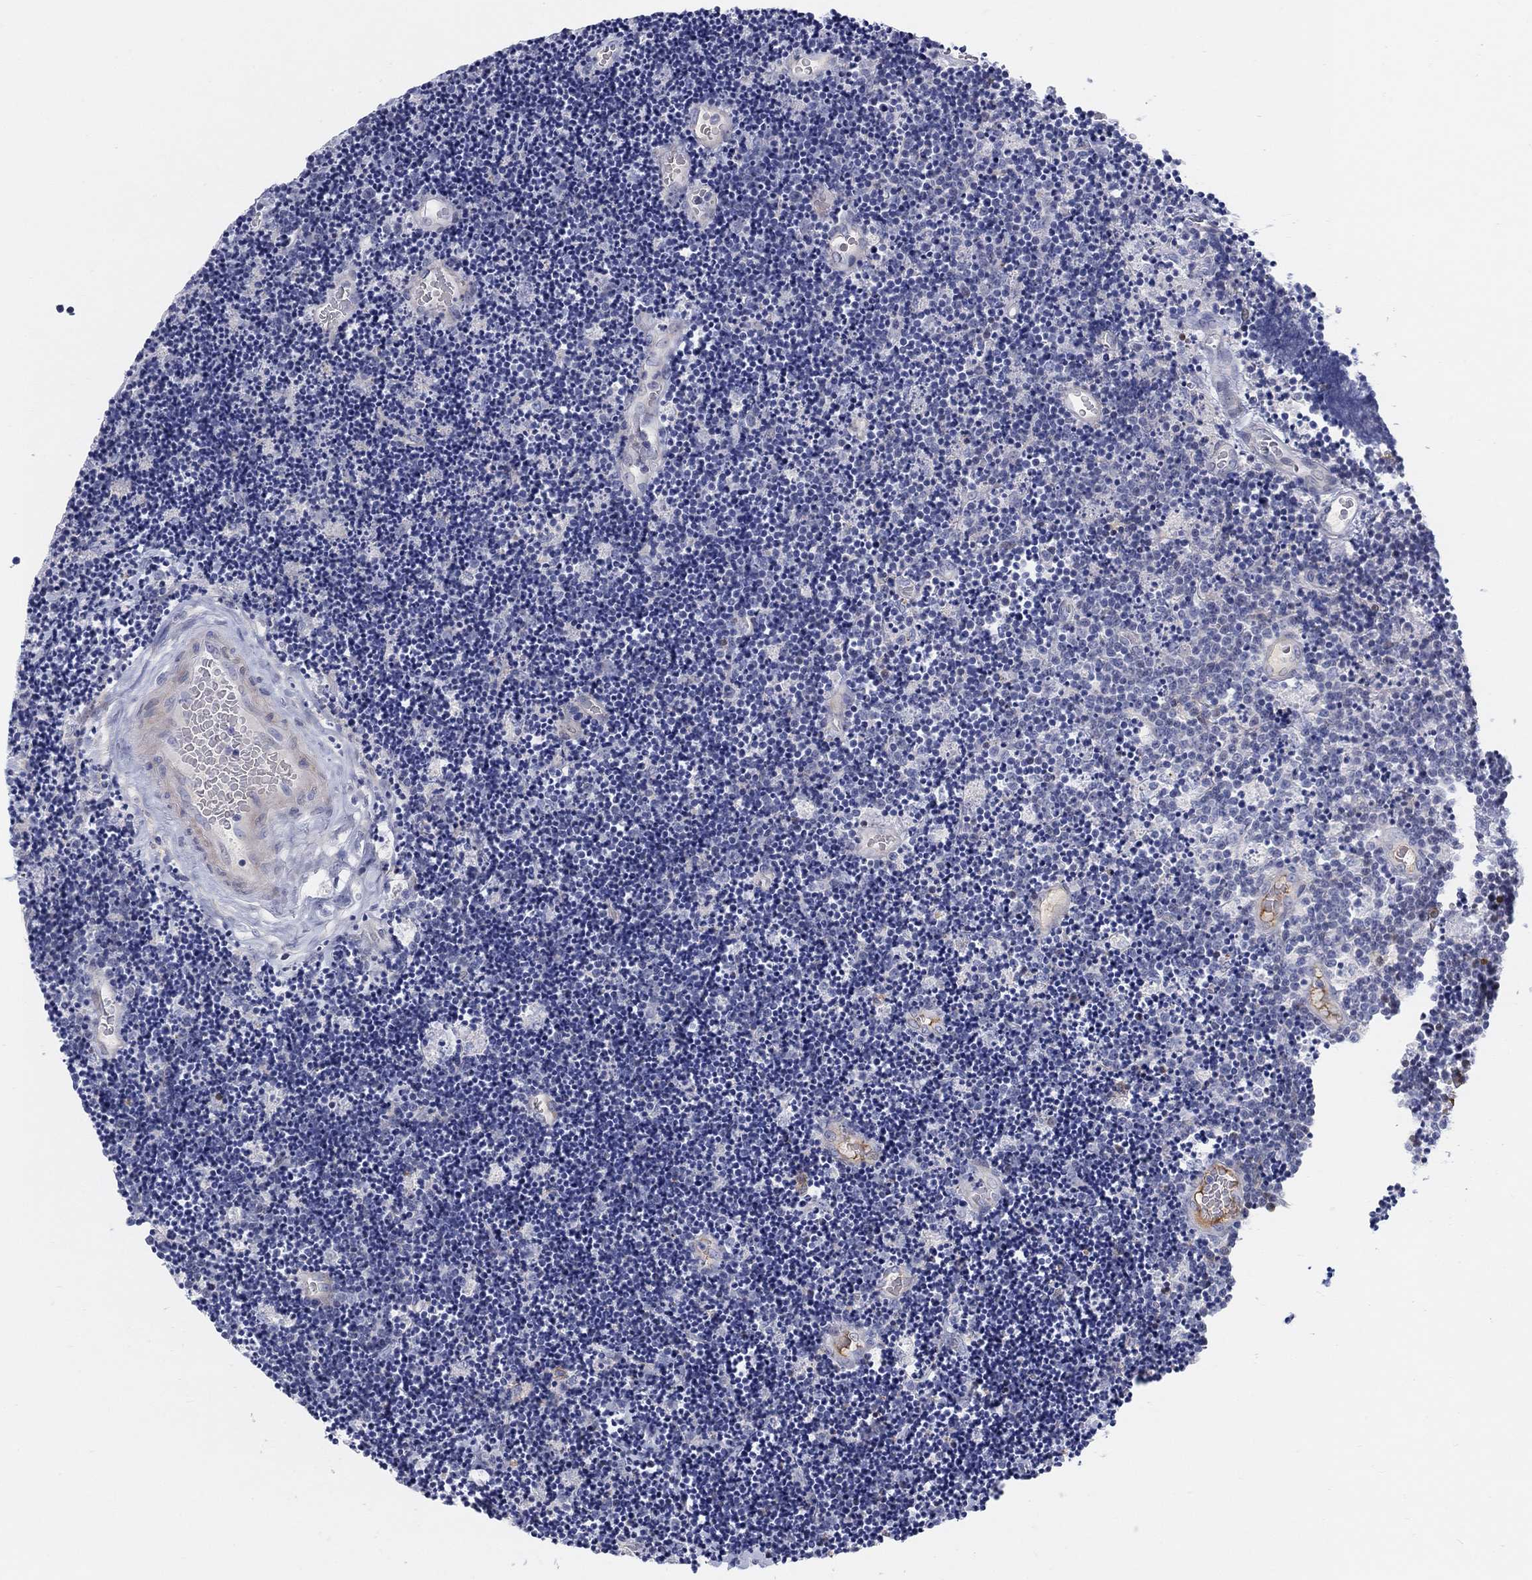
{"staining": {"intensity": "negative", "quantity": "none", "location": "none"}, "tissue": "lymphoma", "cell_type": "Tumor cells", "image_type": "cancer", "snomed": [{"axis": "morphology", "description": "Malignant lymphoma, non-Hodgkin's type, Low grade"}, {"axis": "topography", "description": "Brain"}], "caption": "Malignant lymphoma, non-Hodgkin's type (low-grade) stained for a protein using IHC demonstrates no expression tumor cells.", "gene": "HEATR4", "patient": {"sex": "female", "age": 66}}